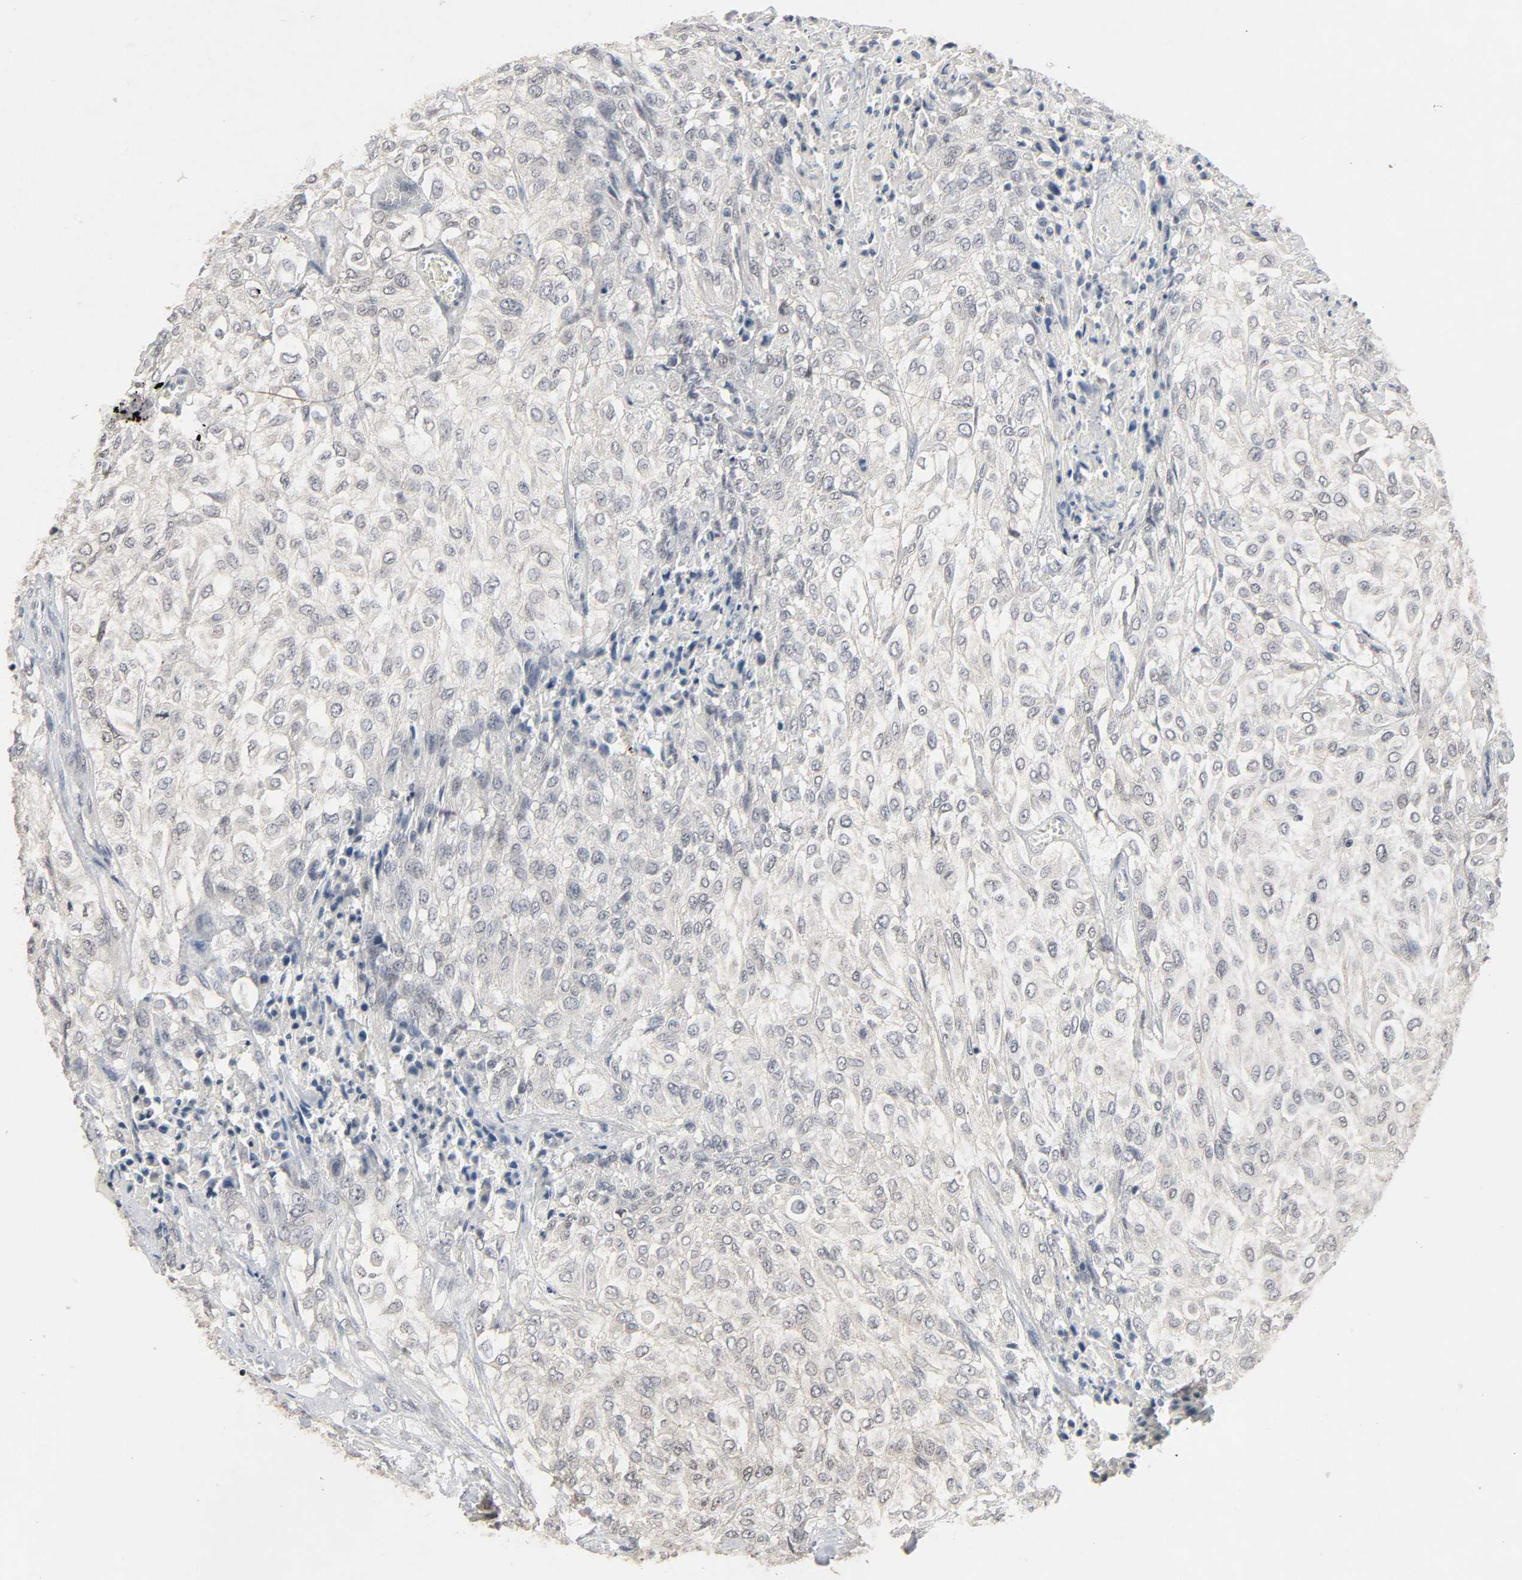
{"staining": {"intensity": "weak", "quantity": "25%-75%", "location": "cytoplasmic/membranous"}, "tissue": "urothelial cancer", "cell_type": "Tumor cells", "image_type": "cancer", "snomed": [{"axis": "morphology", "description": "Urothelial carcinoma, High grade"}, {"axis": "topography", "description": "Urinary bladder"}], "caption": "The photomicrograph reveals immunohistochemical staining of urothelial cancer. There is weak cytoplasmic/membranous staining is identified in about 25%-75% of tumor cells. Using DAB (3,3'-diaminobenzidine) (brown) and hematoxylin (blue) stains, captured at high magnification using brightfield microscopy.", "gene": "MAPKAPK5", "patient": {"sex": "male", "age": 57}}